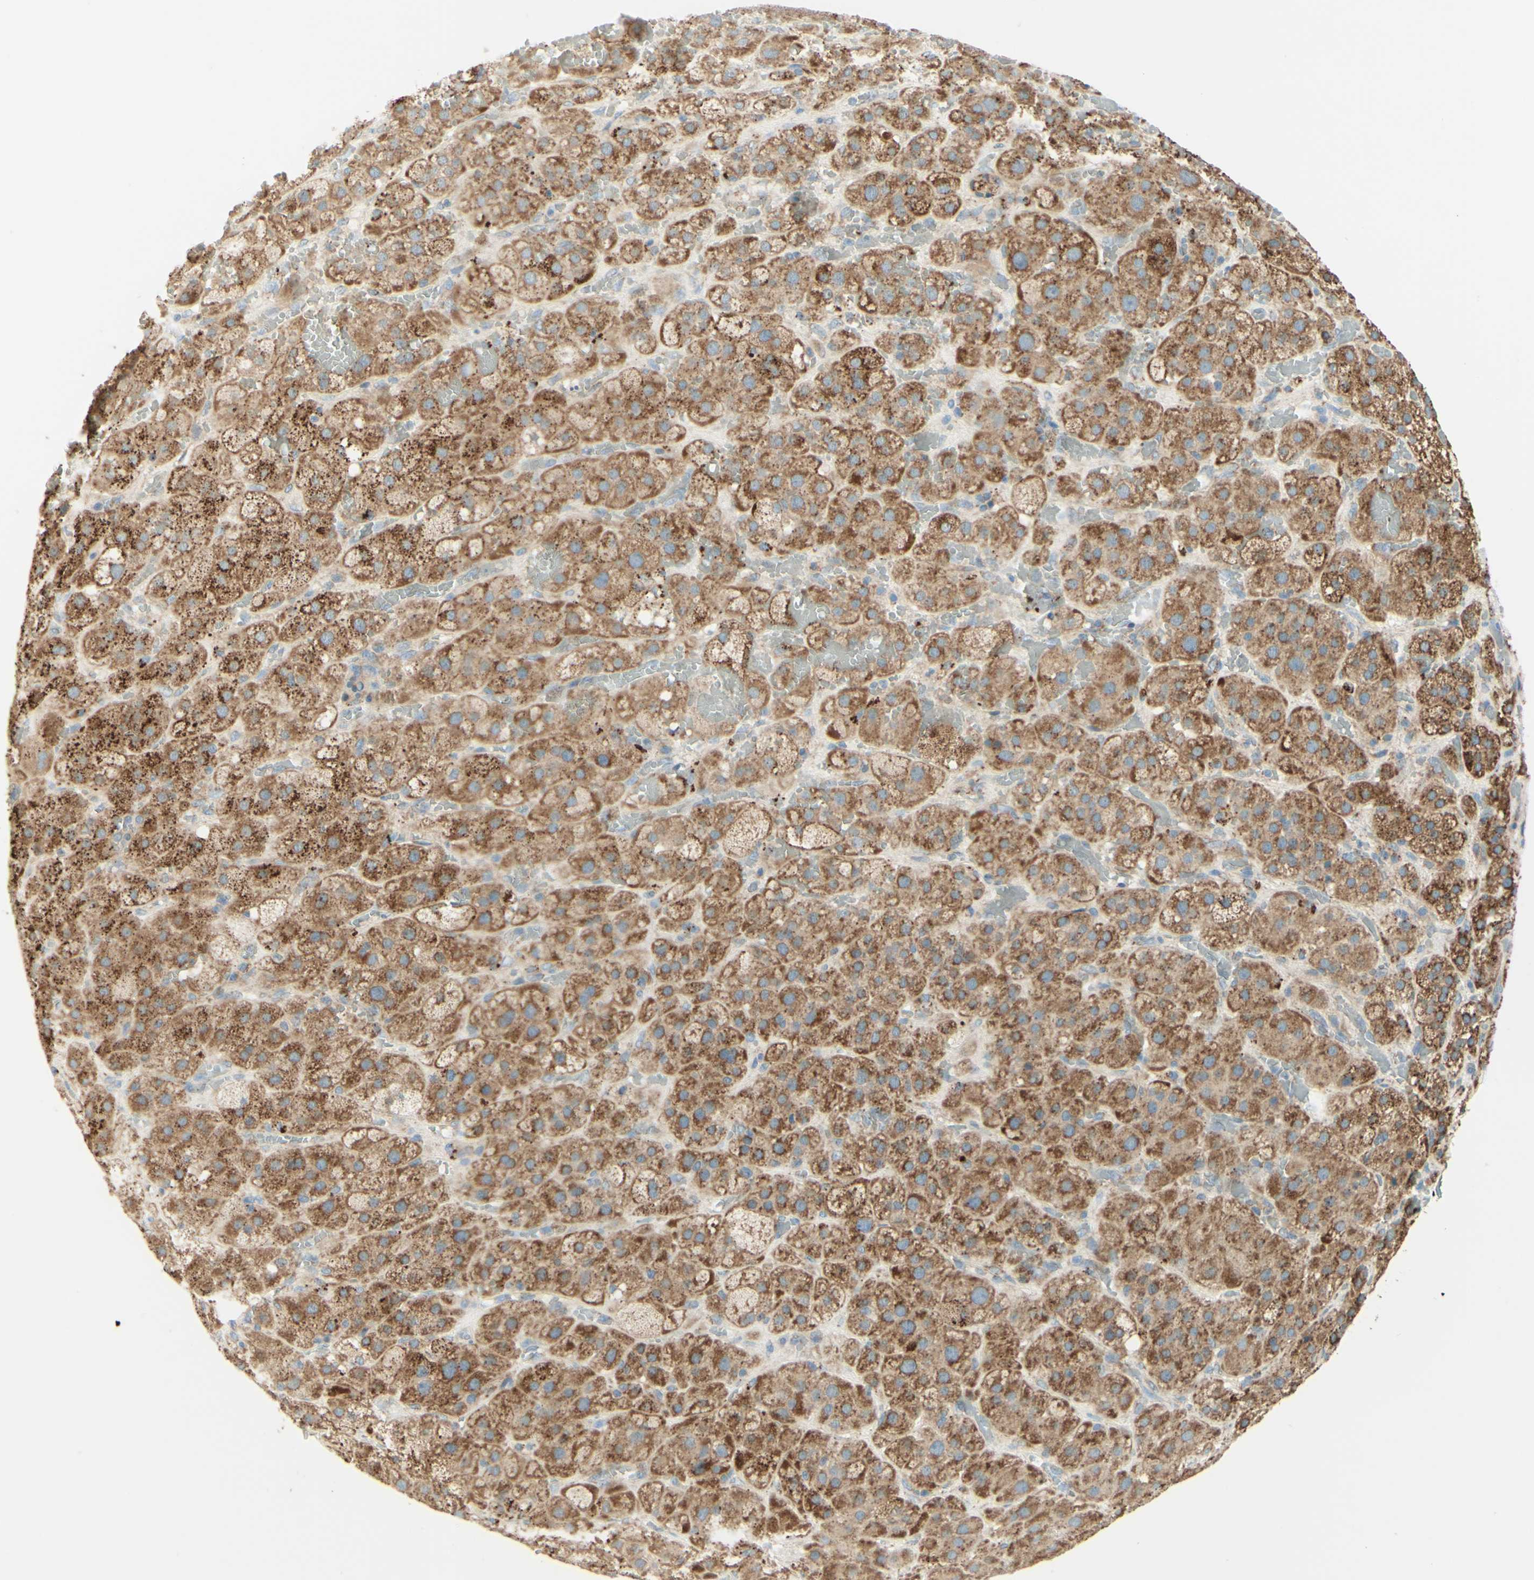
{"staining": {"intensity": "moderate", "quantity": ">75%", "location": "cytoplasmic/membranous"}, "tissue": "adrenal gland", "cell_type": "Glandular cells", "image_type": "normal", "snomed": [{"axis": "morphology", "description": "Normal tissue, NOS"}, {"axis": "topography", "description": "Adrenal gland"}], "caption": "This image exhibits IHC staining of unremarkable adrenal gland, with medium moderate cytoplasmic/membranous staining in about >75% of glandular cells.", "gene": "ARMC10", "patient": {"sex": "female", "age": 47}}